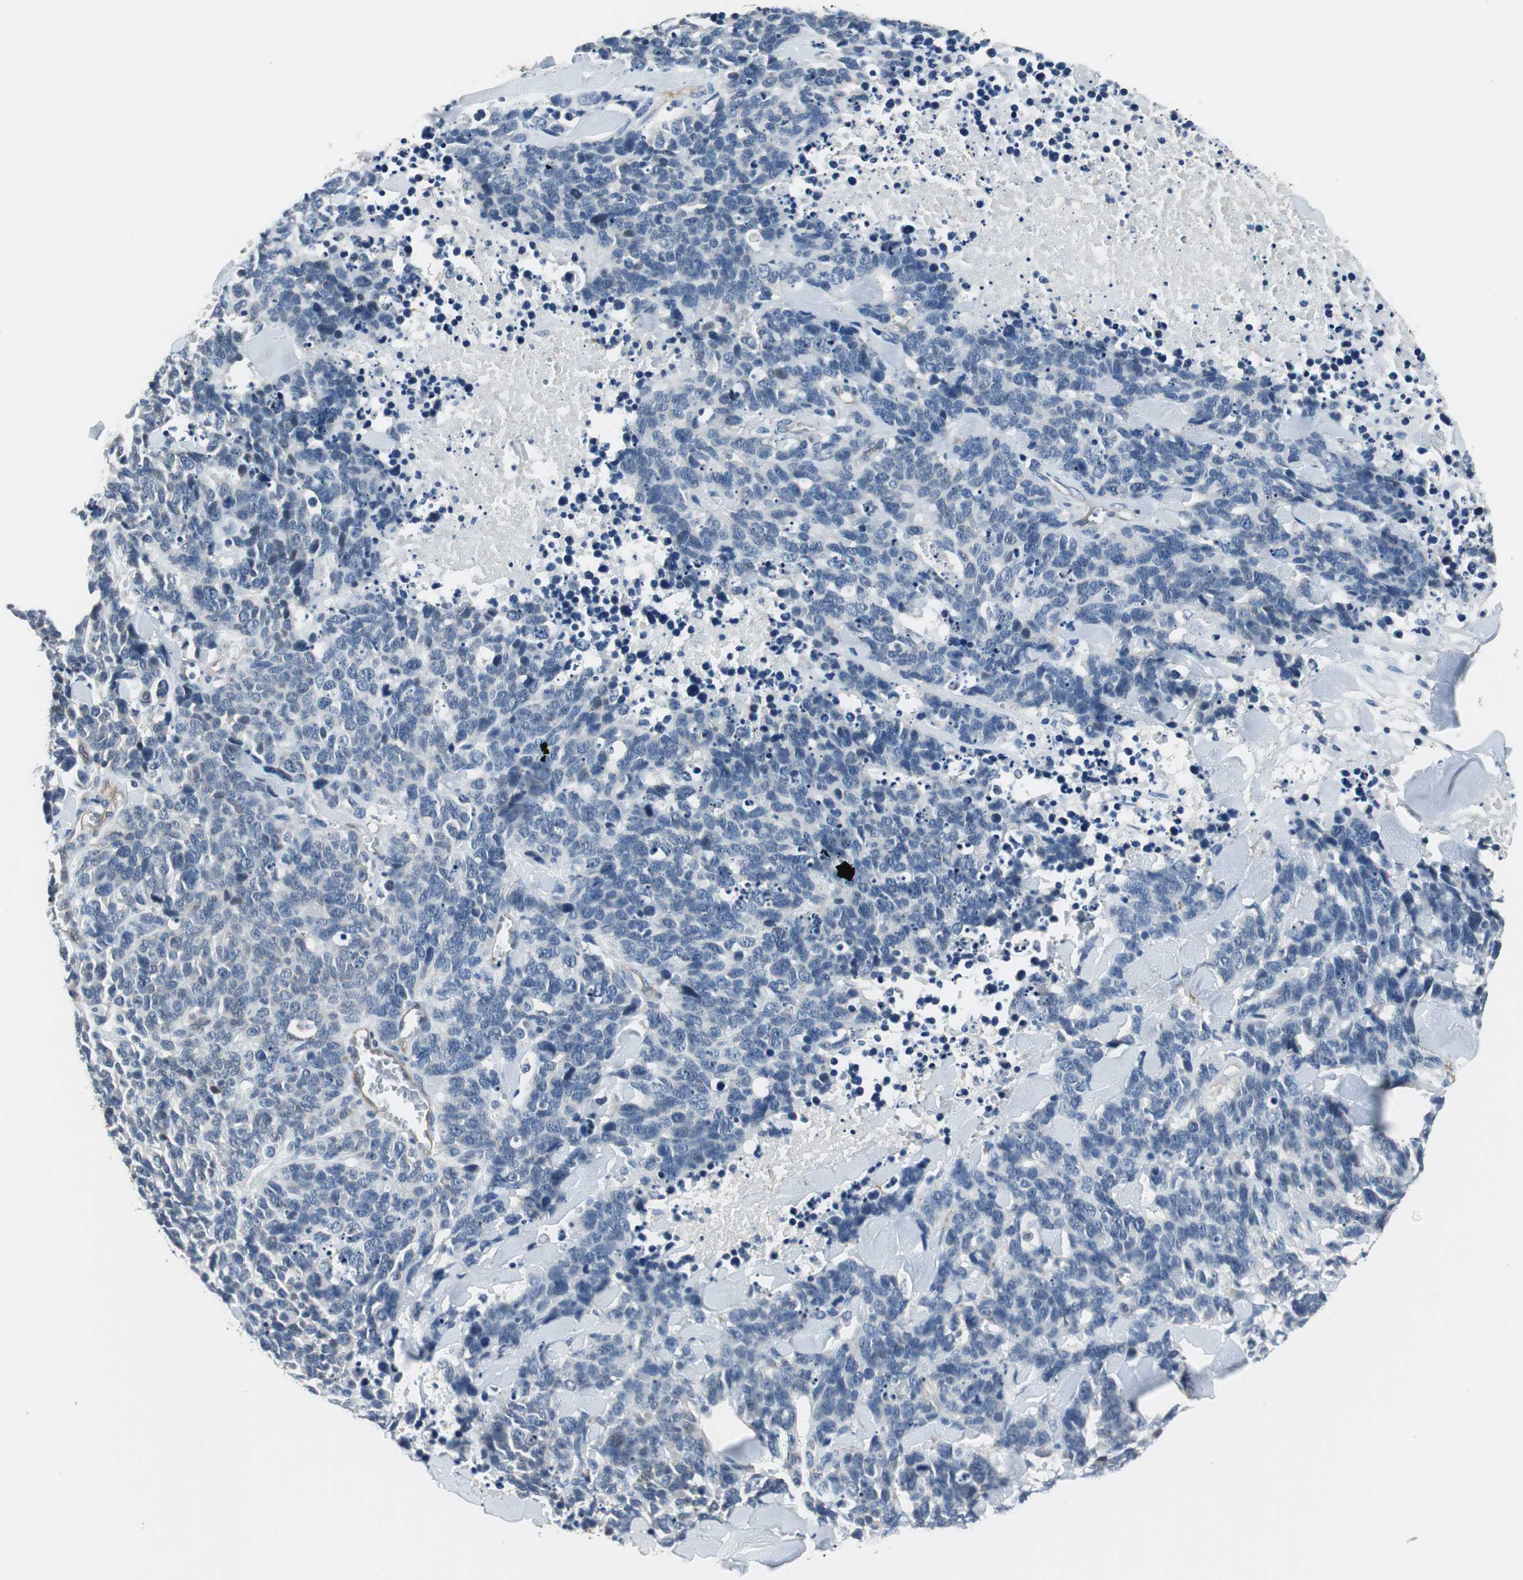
{"staining": {"intensity": "negative", "quantity": "none", "location": "none"}, "tissue": "lung cancer", "cell_type": "Tumor cells", "image_type": "cancer", "snomed": [{"axis": "morphology", "description": "Neoplasm, malignant, NOS"}, {"axis": "topography", "description": "Lung"}], "caption": "DAB (3,3'-diaminobenzidine) immunohistochemical staining of neoplasm (malignant) (lung) exhibits no significant positivity in tumor cells. Nuclei are stained in blue.", "gene": "MTIF2", "patient": {"sex": "female", "age": 58}}